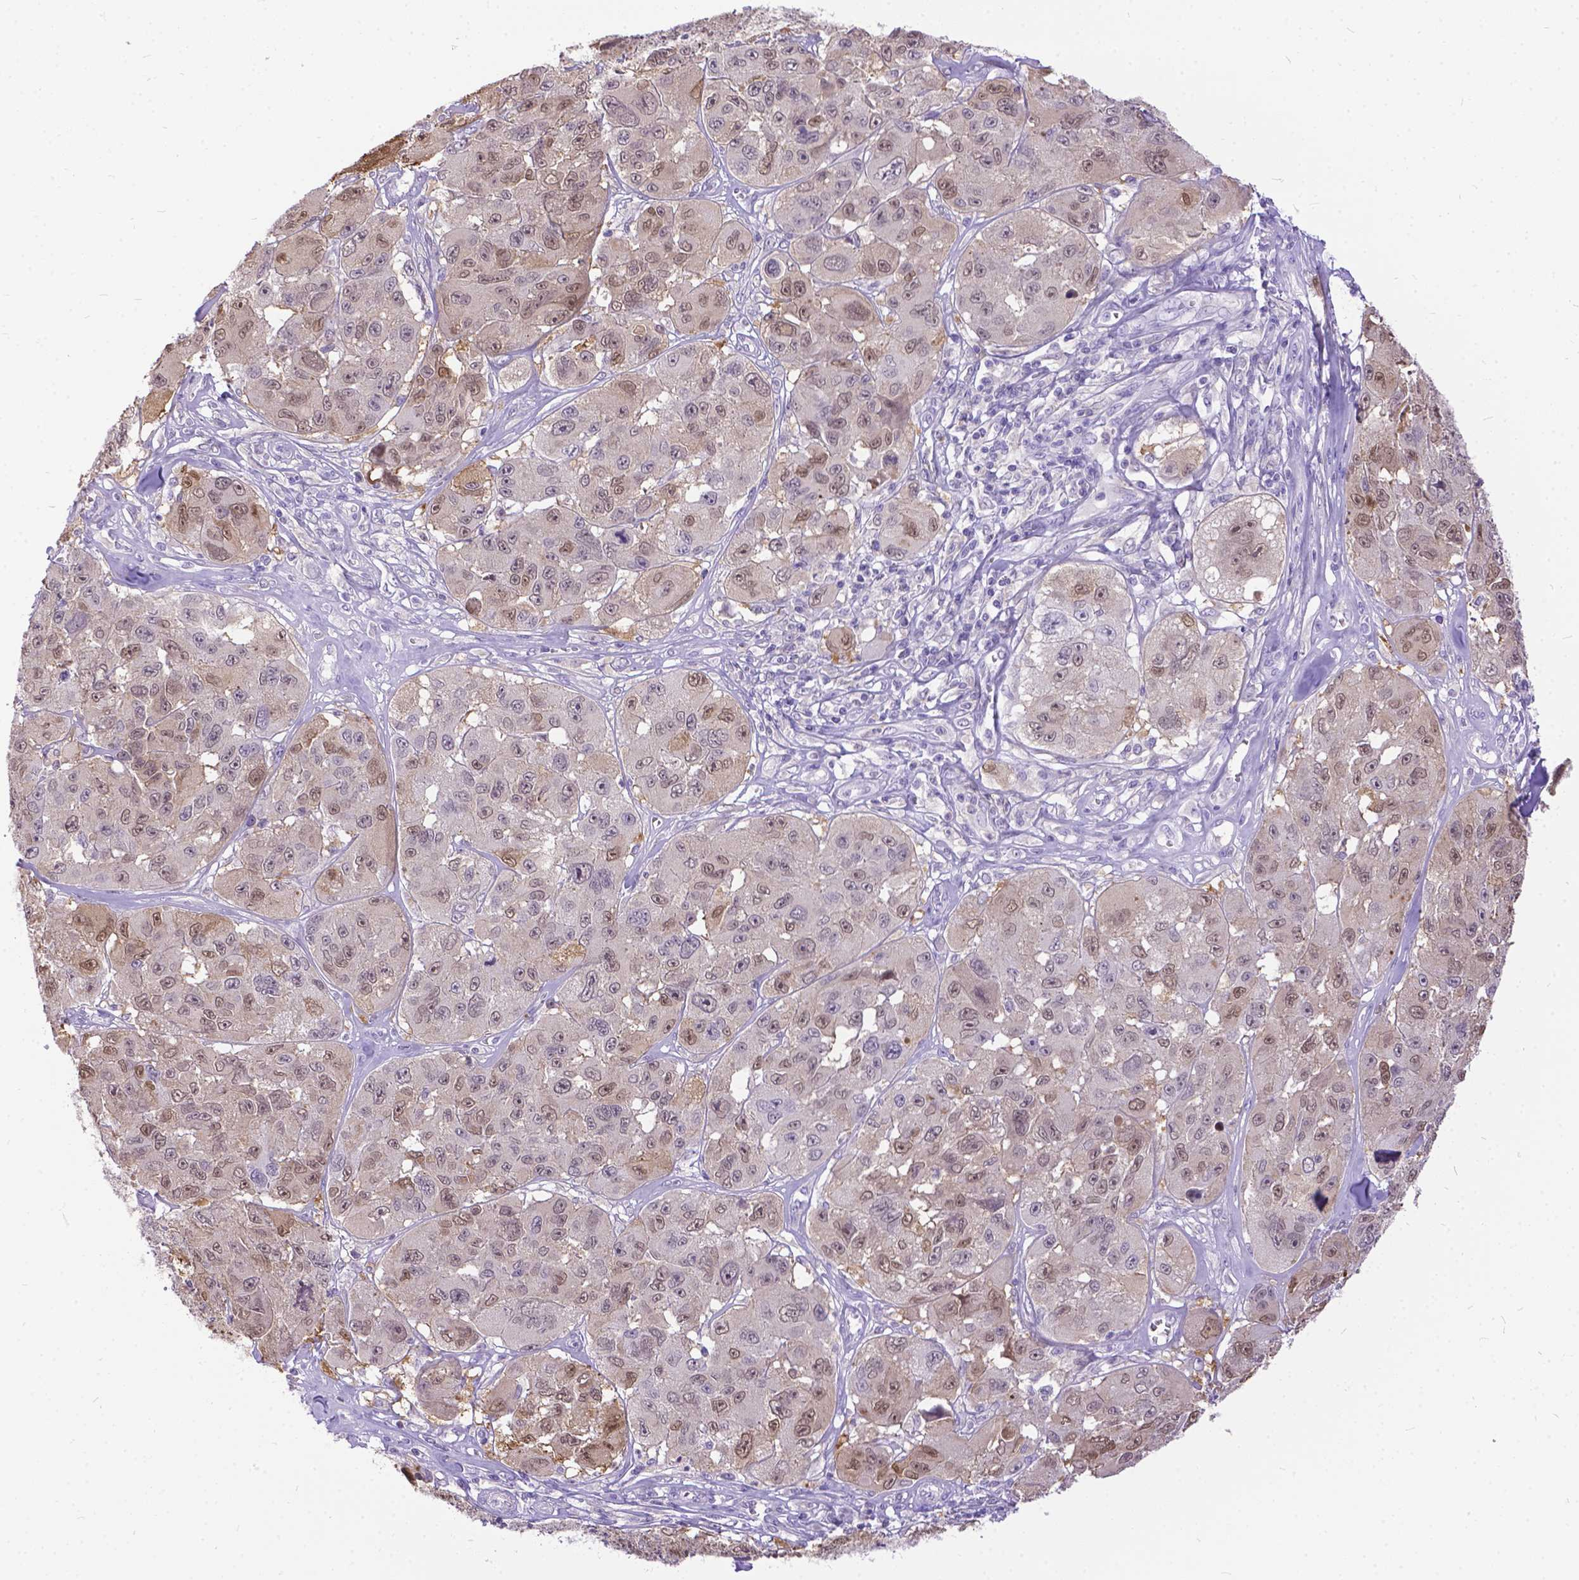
{"staining": {"intensity": "weak", "quantity": "25%-75%", "location": "cytoplasmic/membranous,nuclear"}, "tissue": "melanoma", "cell_type": "Tumor cells", "image_type": "cancer", "snomed": [{"axis": "morphology", "description": "Malignant melanoma, NOS"}, {"axis": "topography", "description": "Skin"}], "caption": "Immunohistochemical staining of human melanoma exhibits weak cytoplasmic/membranous and nuclear protein positivity in approximately 25%-75% of tumor cells.", "gene": "TMEM169", "patient": {"sex": "female", "age": 66}}